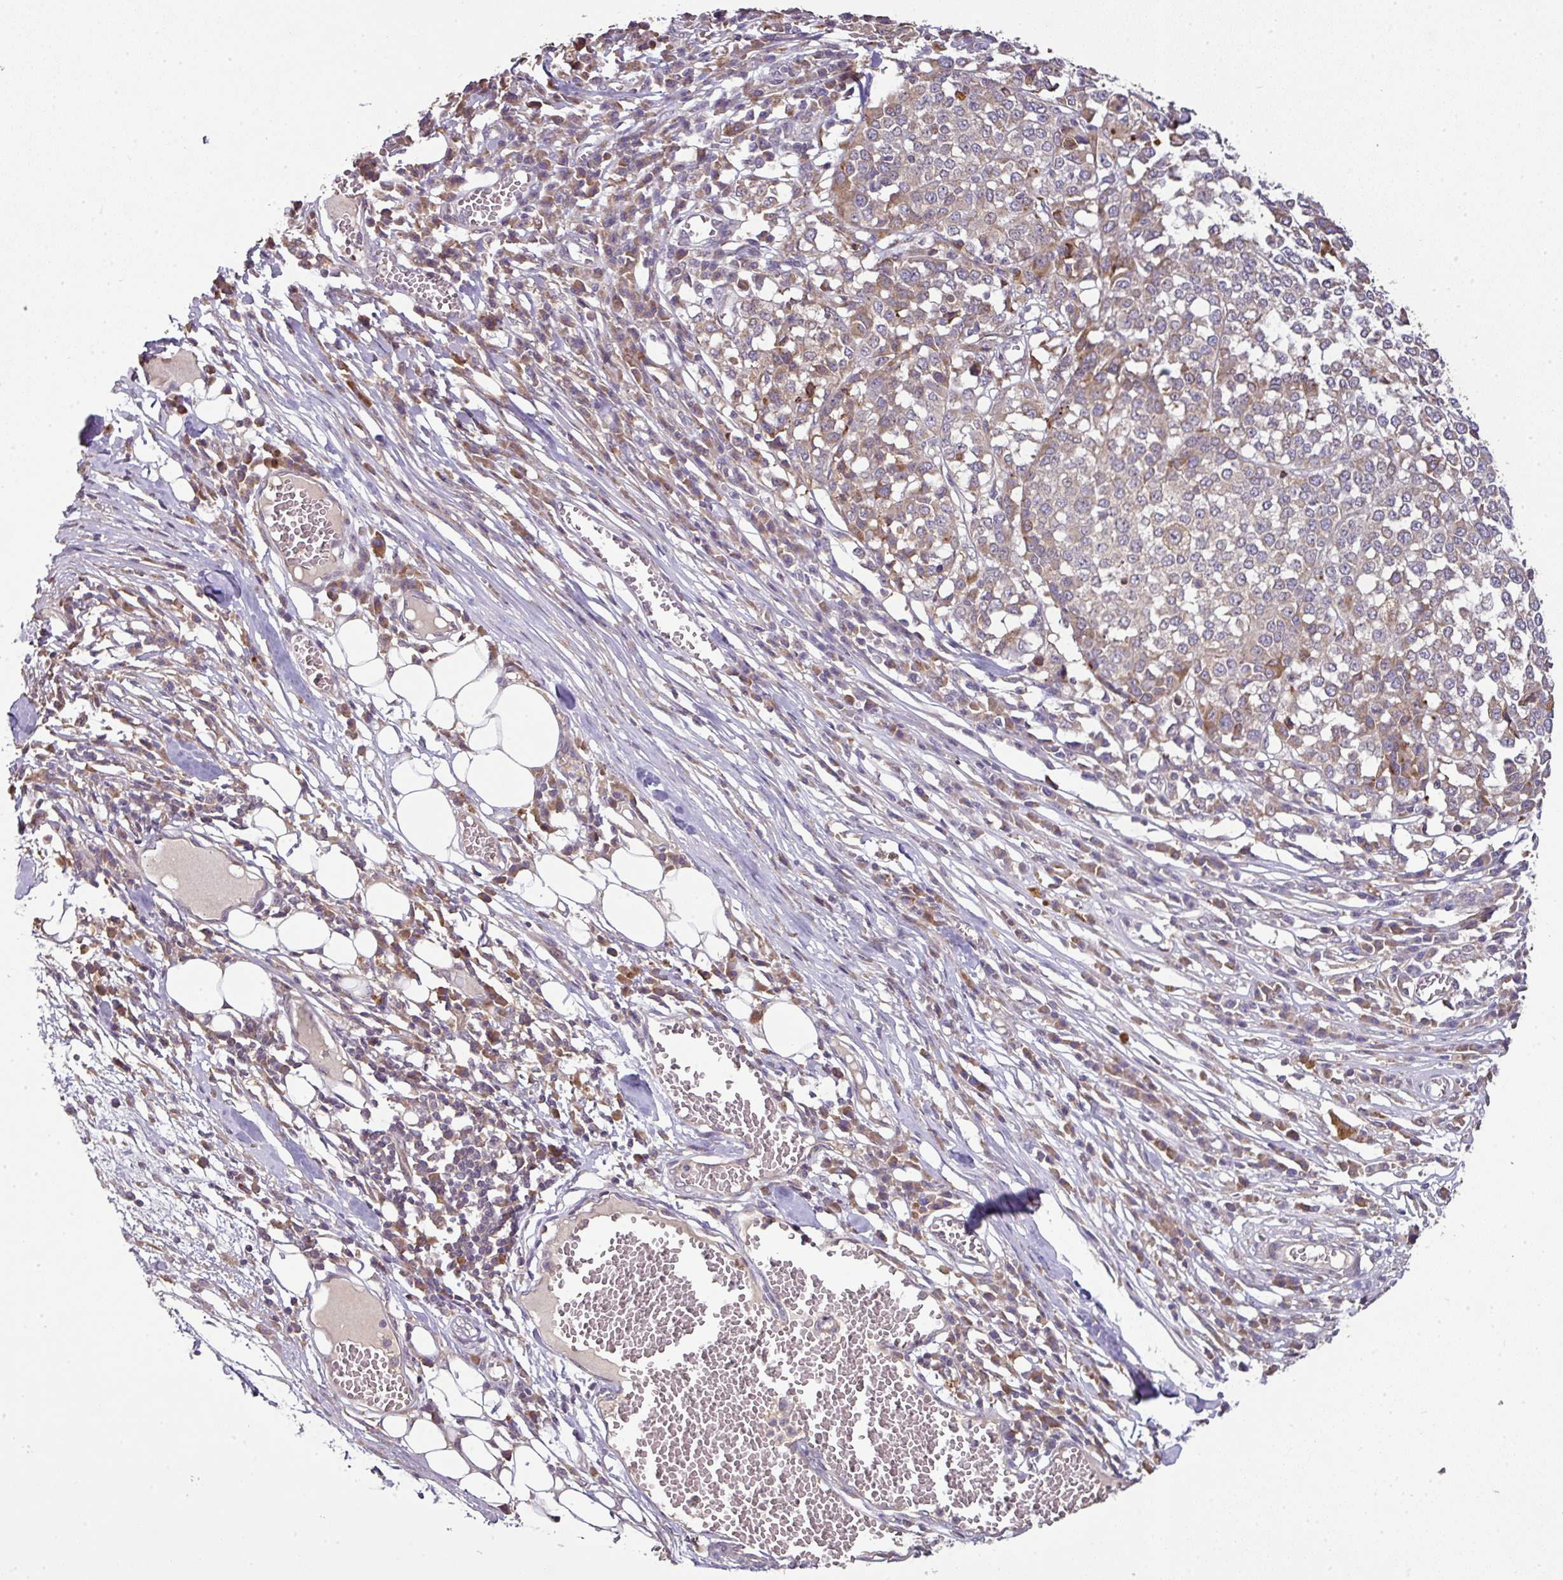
{"staining": {"intensity": "moderate", "quantity": "25%-75%", "location": "cytoplasmic/membranous"}, "tissue": "melanoma", "cell_type": "Tumor cells", "image_type": "cancer", "snomed": [{"axis": "morphology", "description": "Malignant melanoma, Metastatic site"}, {"axis": "topography", "description": "Lymph node"}], "caption": "Human melanoma stained with a protein marker demonstrates moderate staining in tumor cells.", "gene": "SPCS3", "patient": {"sex": "male", "age": 44}}